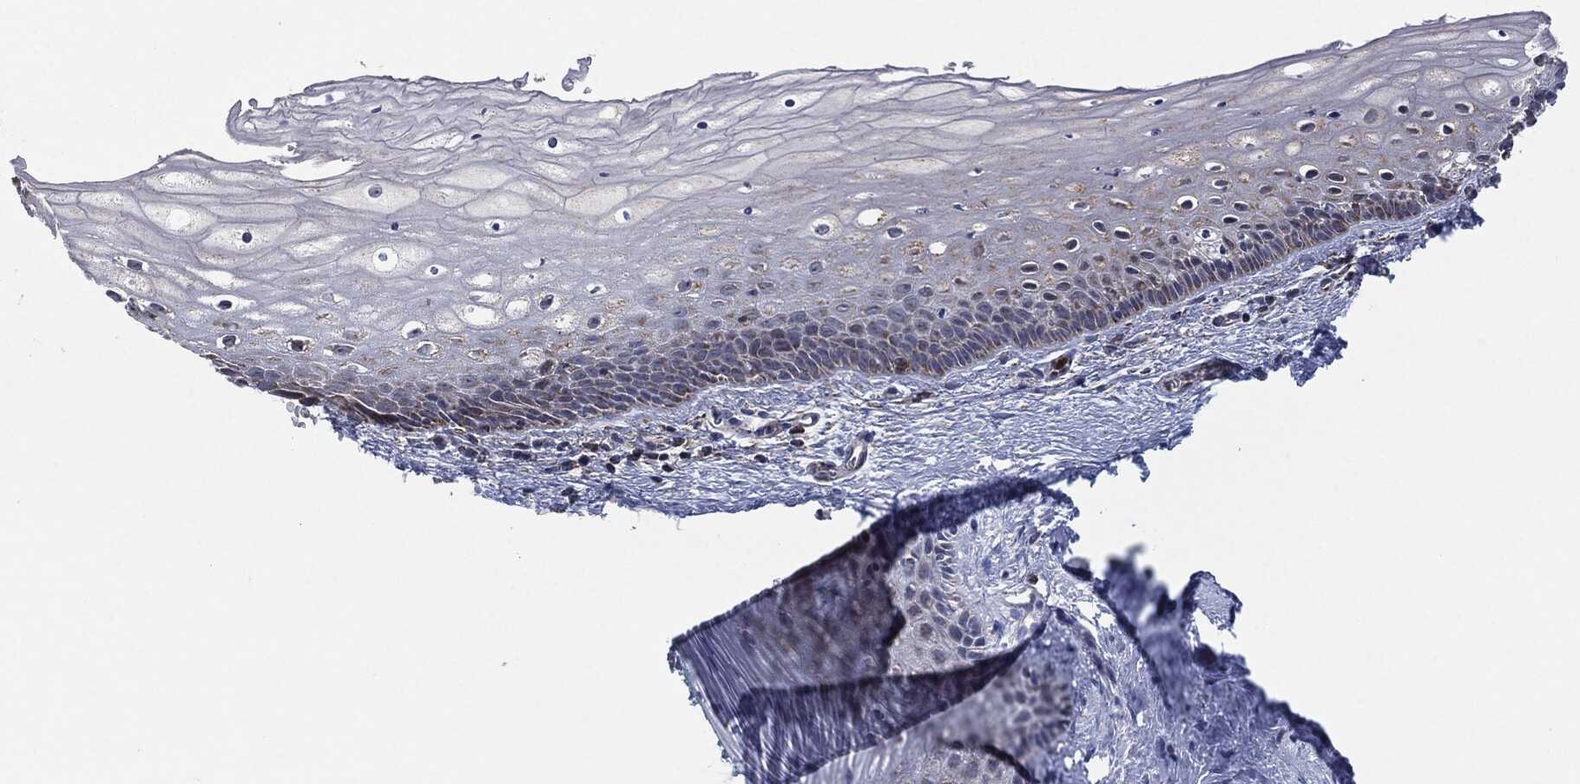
{"staining": {"intensity": "moderate", "quantity": "<25%", "location": "cytoplasmic/membranous"}, "tissue": "vagina", "cell_type": "Squamous epithelial cells", "image_type": "normal", "snomed": [{"axis": "morphology", "description": "Normal tissue, NOS"}, {"axis": "topography", "description": "Vagina"}], "caption": "Immunohistochemistry image of benign vagina: human vagina stained using immunohistochemistry (IHC) reveals low levels of moderate protein expression localized specifically in the cytoplasmic/membranous of squamous epithelial cells, appearing as a cytoplasmic/membranous brown color.", "gene": "NDUFV2", "patient": {"sex": "female", "age": 32}}